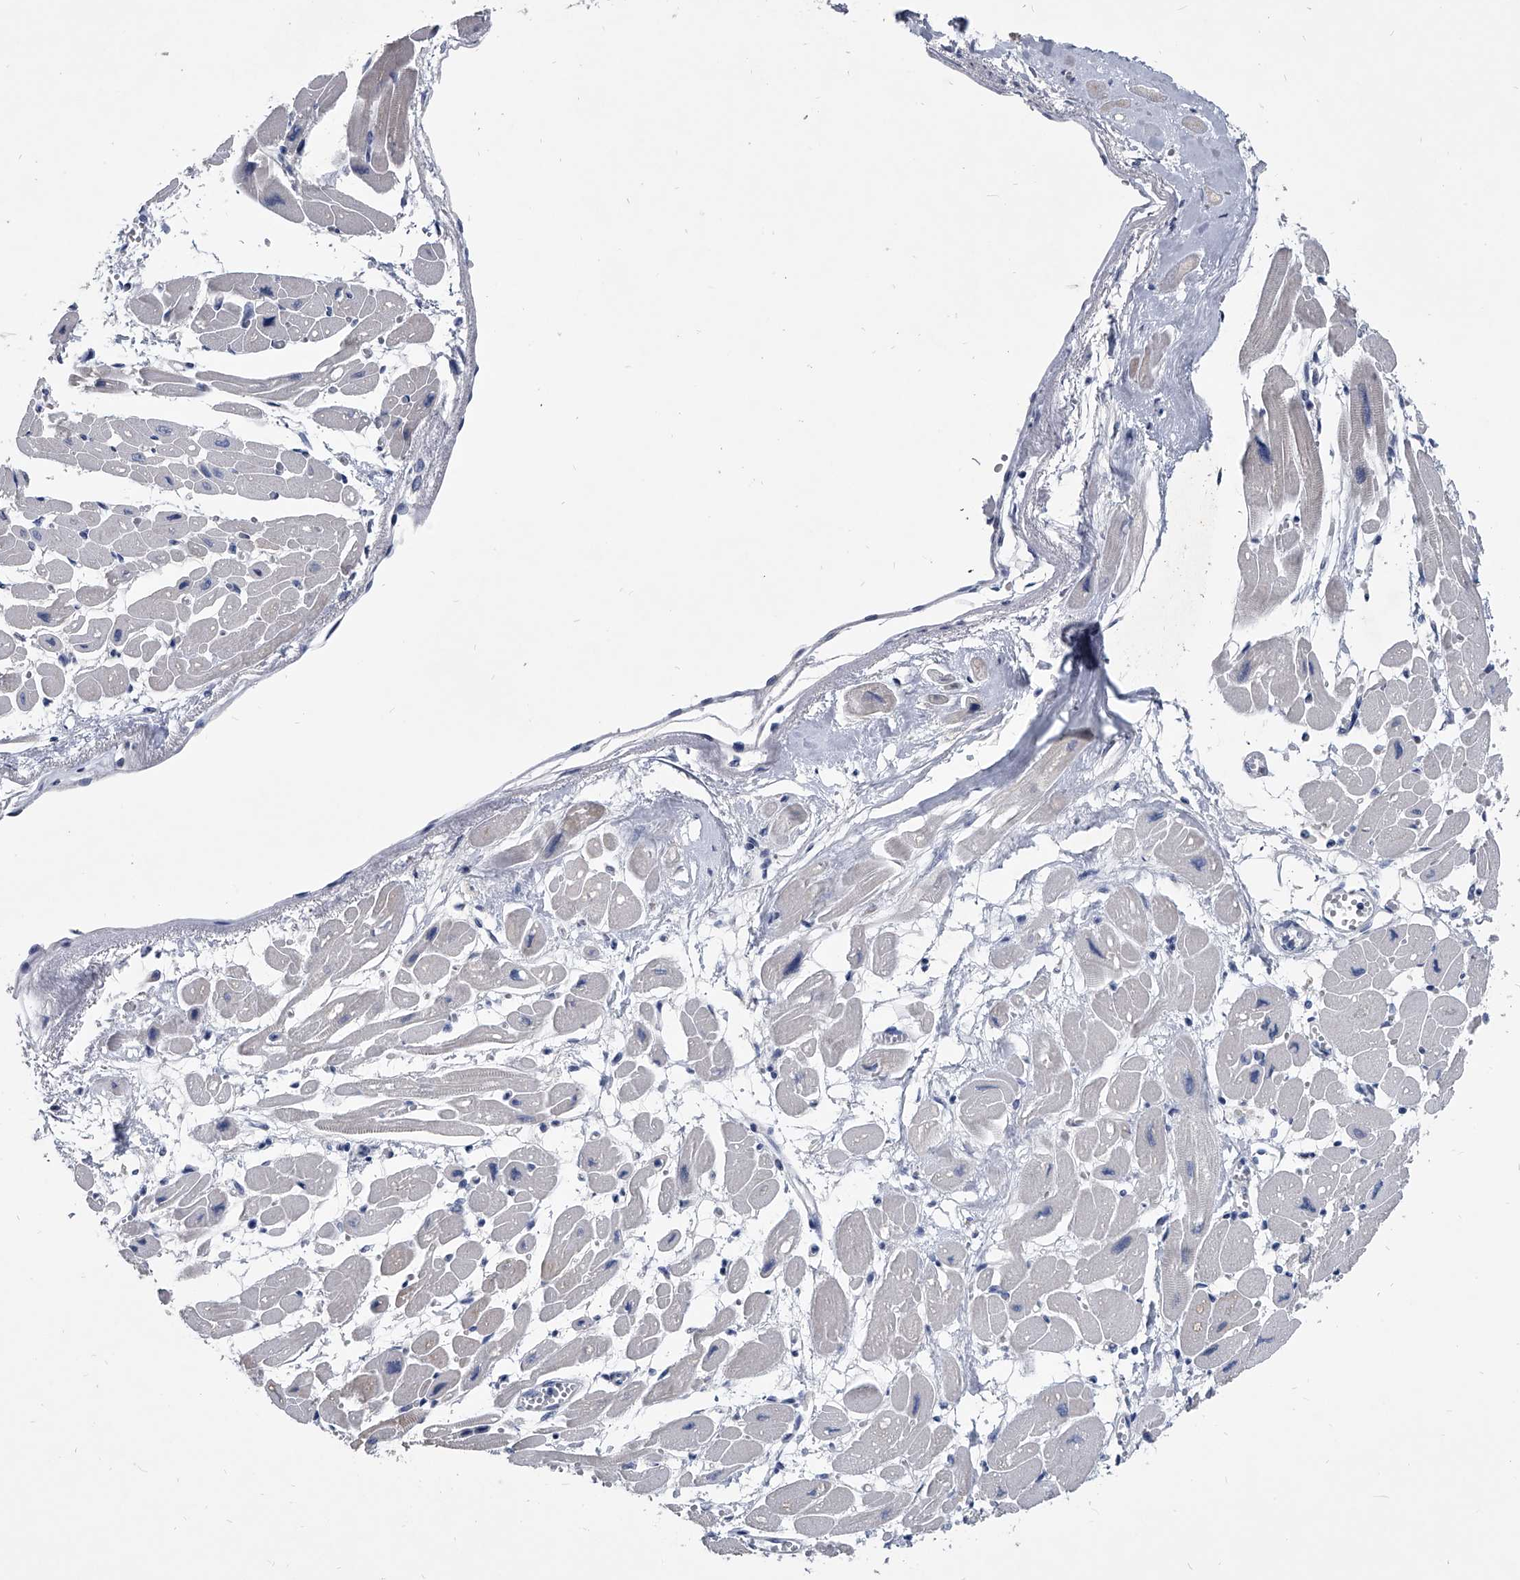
{"staining": {"intensity": "negative", "quantity": "none", "location": "none"}, "tissue": "heart muscle", "cell_type": "Cardiomyocytes", "image_type": "normal", "snomed": [{"axis": "morphology", "description": "Normal tissue, NOS"}, {"axis": "topography", "description": "Heart"}], "caption": "IHC histopathology image of normal heart muscle stained for a protein (brown), which displays no expression in cardiomyocytes.", "gene": "SPP1", "patient": {"sex": "female", "age": 54}}